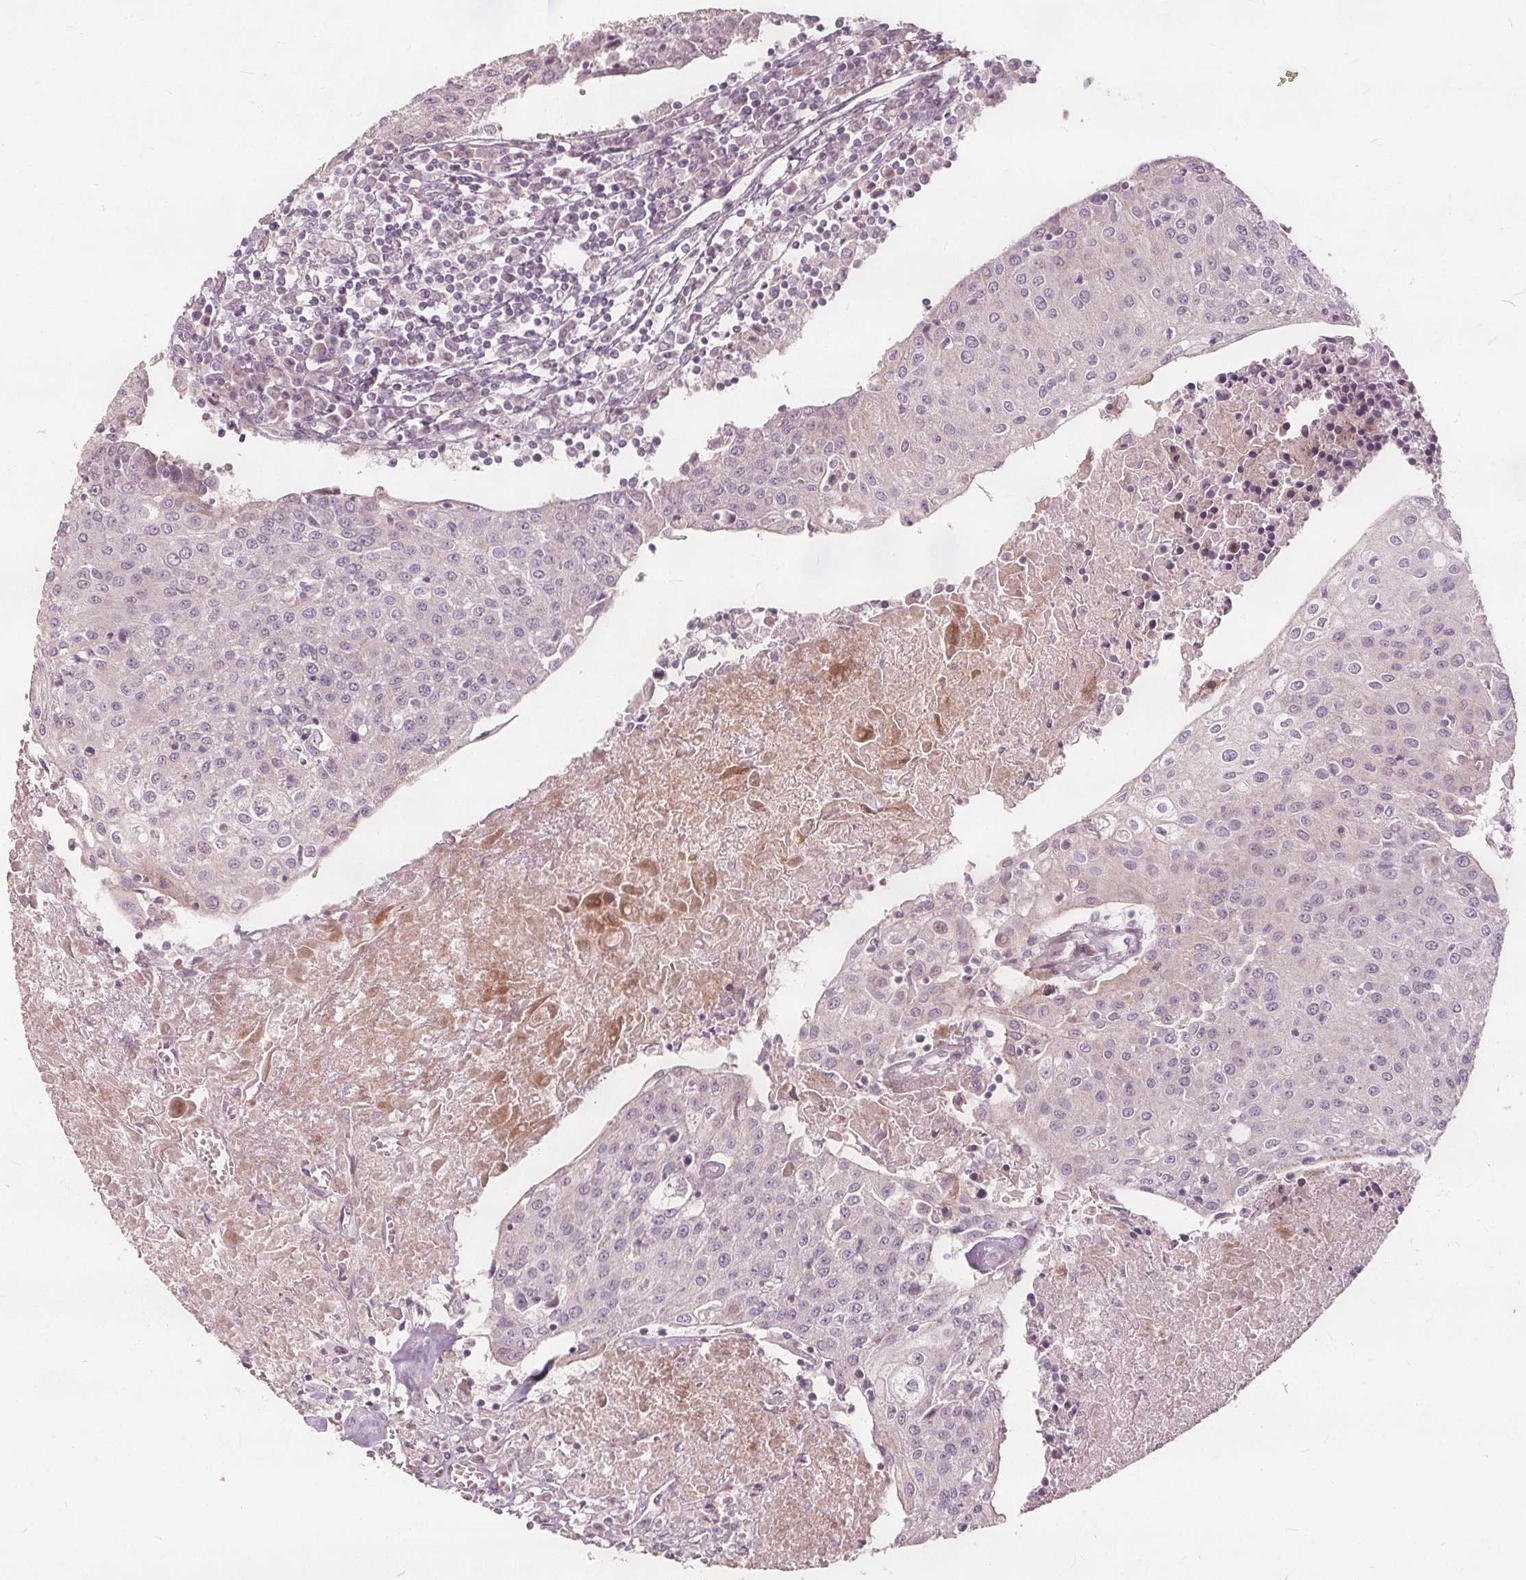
{"staining": {"intensity": "negative", "quantity": "none", "location": "none"}, "tissue": "urothelial cancer", "cell_type": "Tumor cells", "image_type": "cancer", "snomed": [{"axis": "morphology", "description": "Urothelial carcinoma, High grade"}, {"axis": "topography", "description": "Urinary bladder"}], "caption": "DAB immunohistochemical staining of human urothelial carcinoma (high-grade) displays no significant staining in tumor cells. Brightfield microscopy of immunohistochemistry stained with DAB (brown) and hematoxylin (blue), captured at high magnification.", "gene": "PTPRT", "patient": {"sex": "female", "age": 85}}